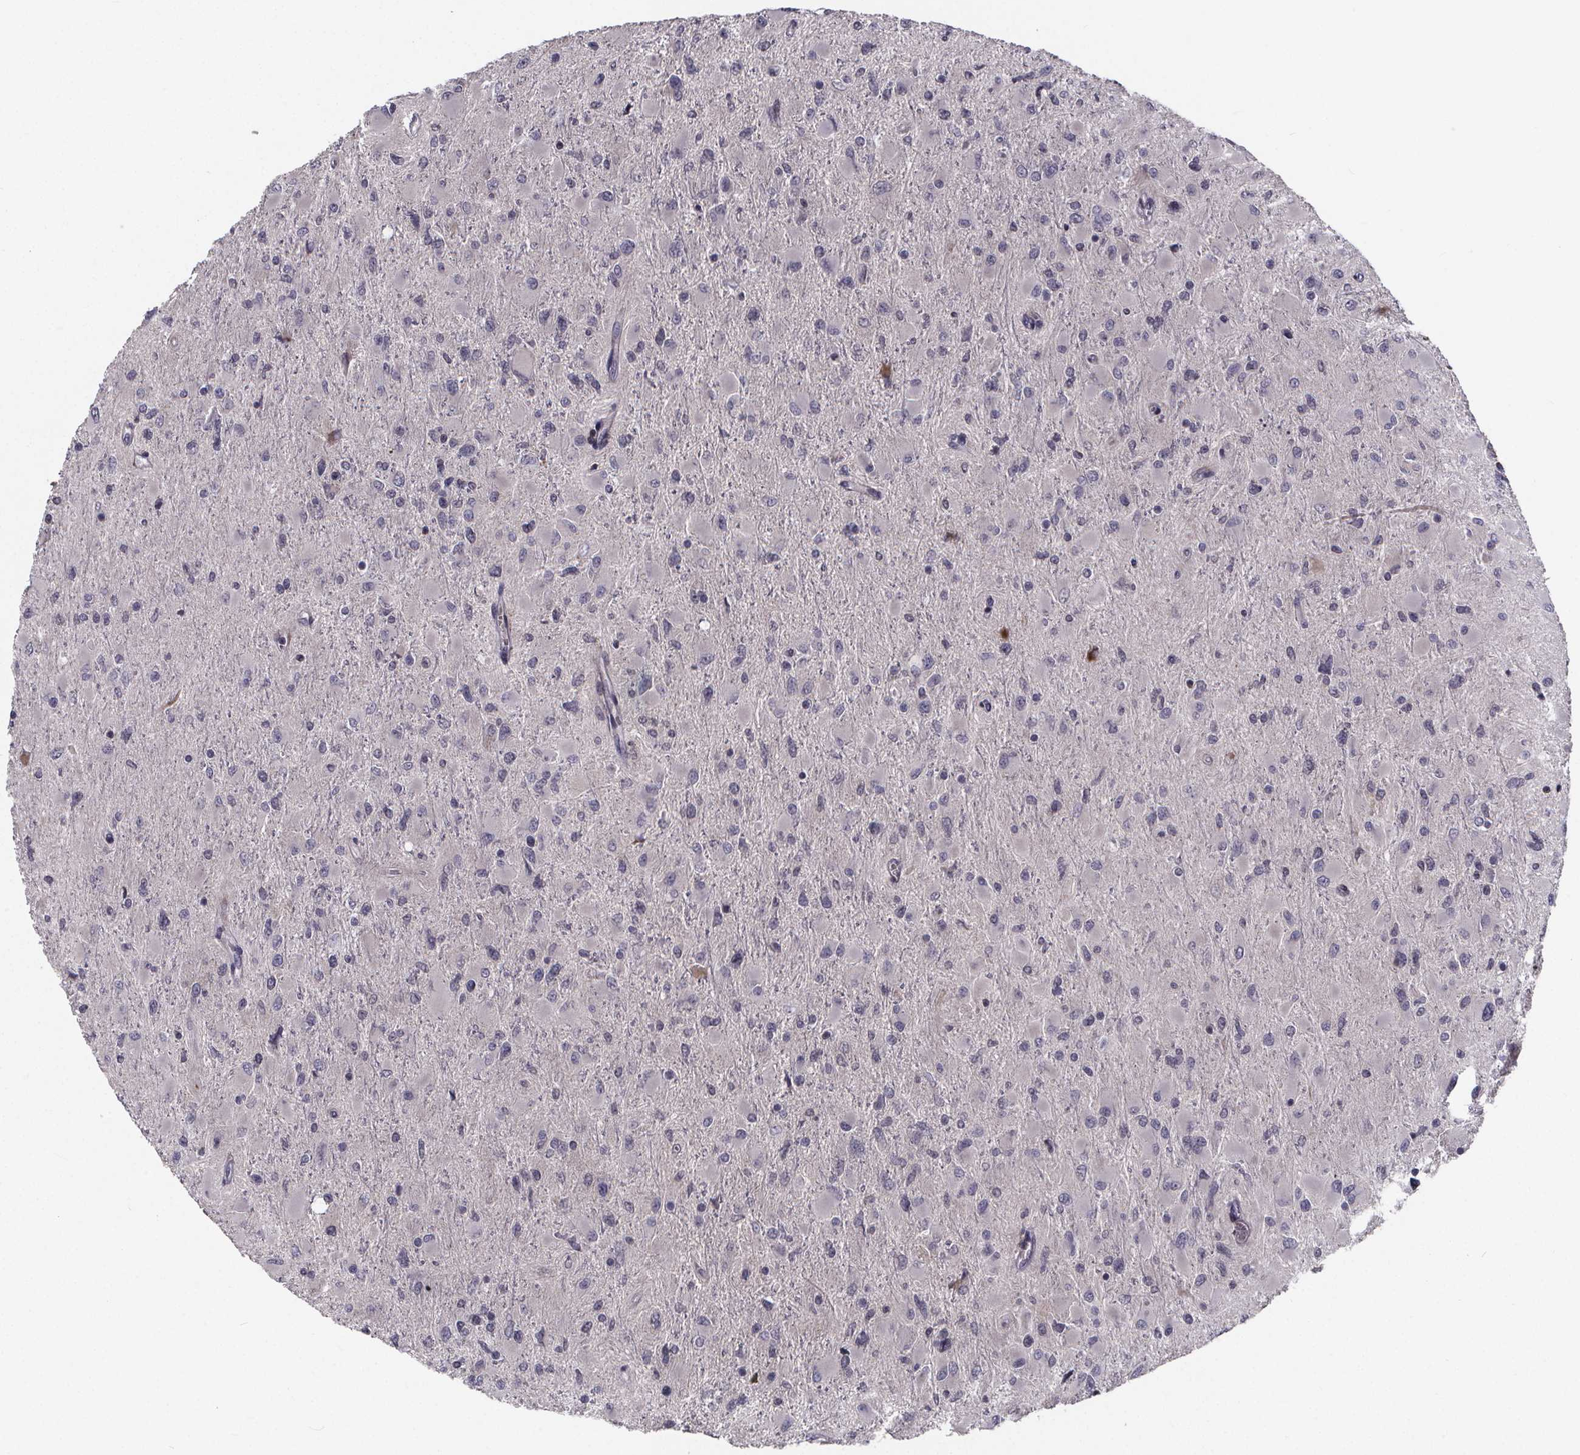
{"staining": {"intensity": "negative", "quantity": "none", "location": "none"}, "tissue": "glioma", "cell_type": "Tumor cells", "image_type": "cancer", "snomed": [{"axis": "morphology", "description": "Glioma, malignant, High grade"}, {"axis": "topography", "description": "Cerebral cortex"}], "caption": "This is a micrograph of immunohistochemistry (IHC) staining of glioma, which shows no expression in tumor cells. (DAB immunohistochemistry (IHC) with hematoxylin counter stain).", "gene": "FBXW2", "patient": {"sex": "female", "age": 36}}